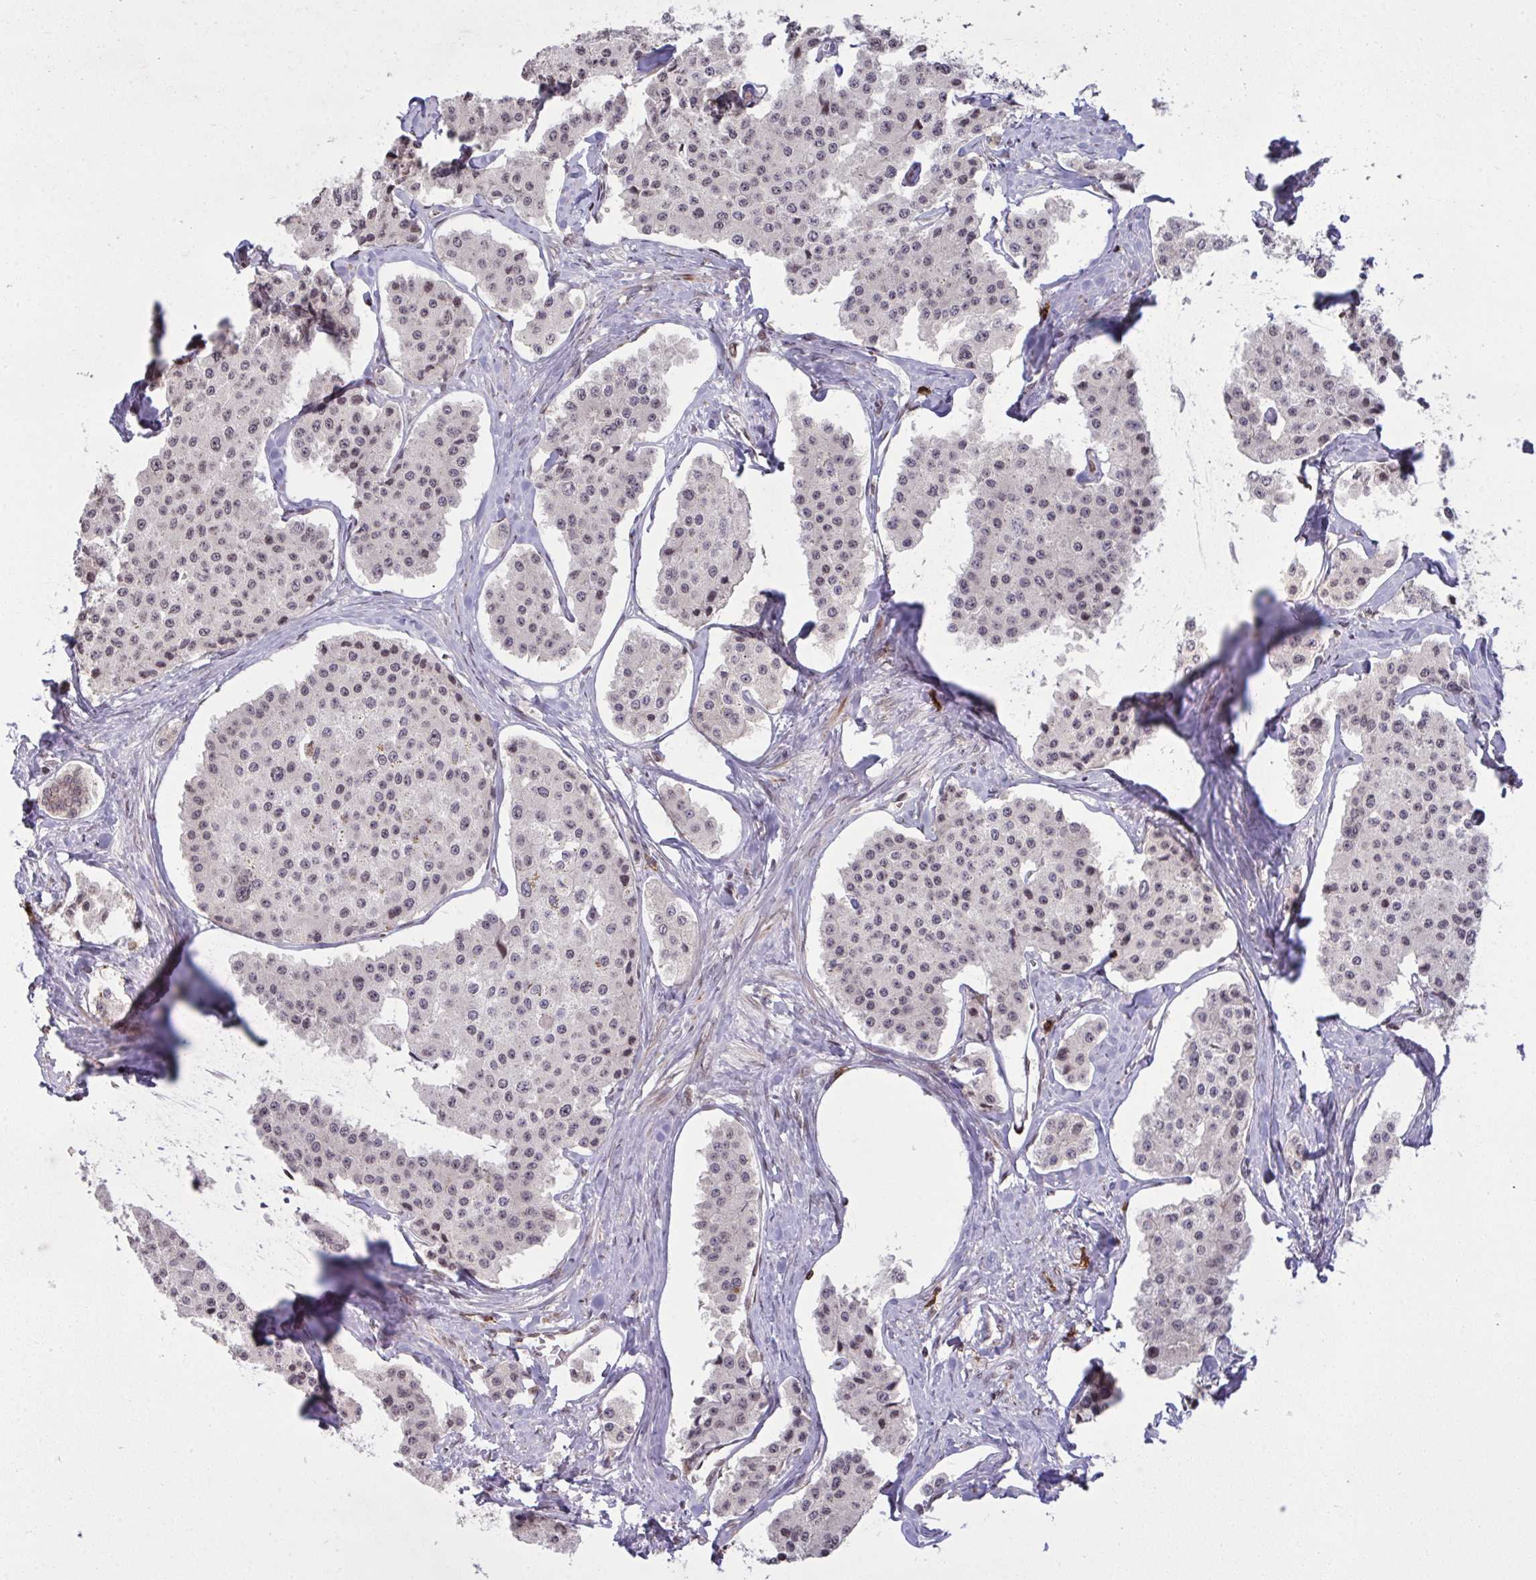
{"staining": {"intensity": "weak", "quantity": "<25%", "location": "nuclear"}, "tissue": "carcinoid", "cell_type": "Tumor cells", "image_type": "cancer", "snomed": [{"axis": "morphology", "description": "Carcinoid, malignant, NOS"}, {"axis": "topography", "description": "Small intestine"}], "caption": "A high-resolution image shows IHC staining of carcinoid, which shows no significant positivity in tumor cells.", "gene": "UXT", "patient": {"sex": "female", "age": 65}}